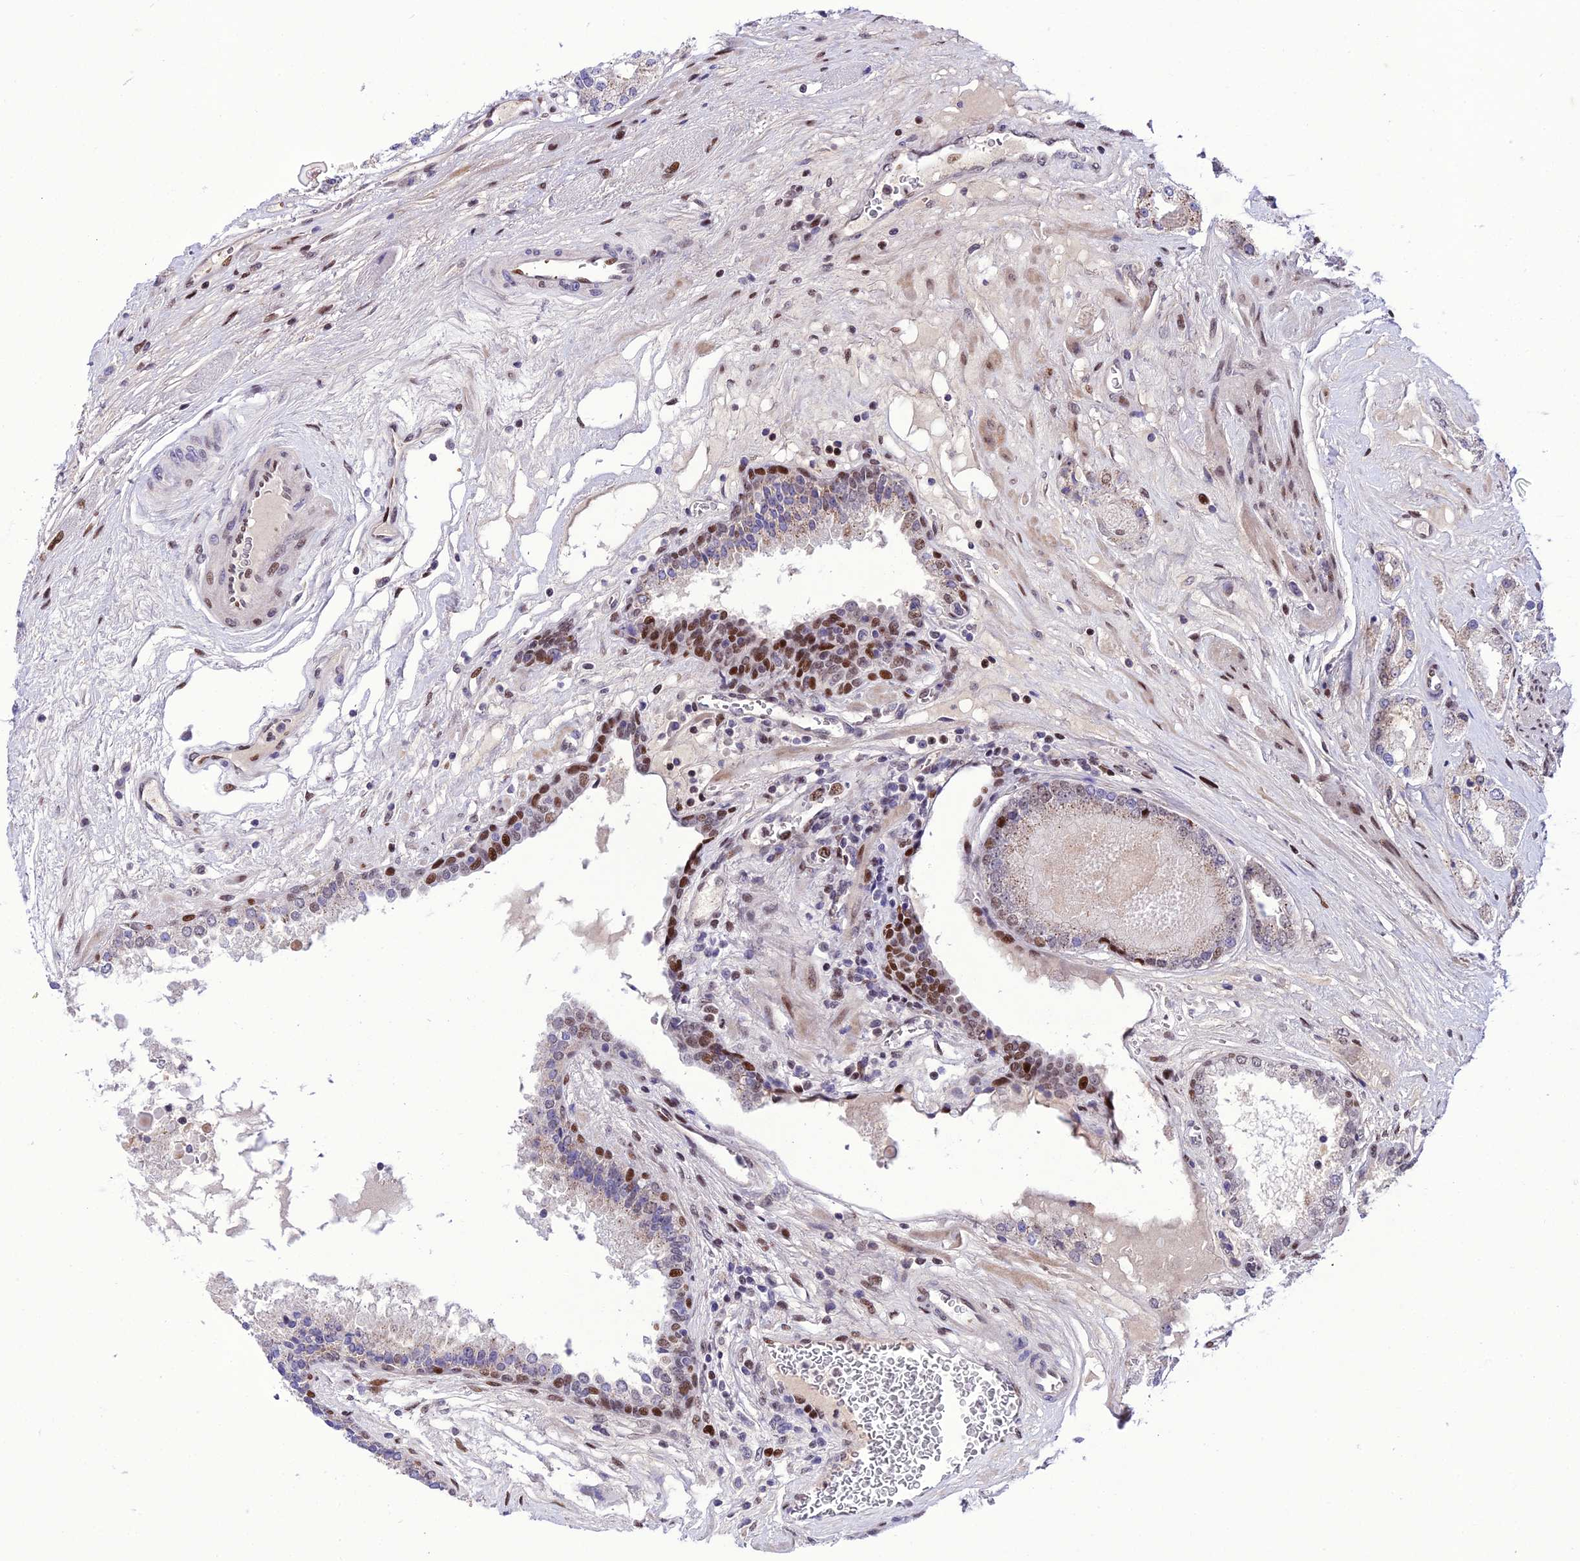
{"staining": {"intensity": "negative", "quantity": "none", "location": "none"}, "tissue": "prostate cancer", "cell_type": "Tumor cells", "image_type": "cancer", "snomed": [{"axis": "morphology", "description": "Adenocarcinoma, High grade"}, {"axis": "topography", "description": "Prostate"}], "caption": "The photomicrograph shows no significant positivity in tumor cells of prostate adenocarcinoma (high-grade).", "gene": "ZNF707", "patient": {"sex": "male", "age": 67}}